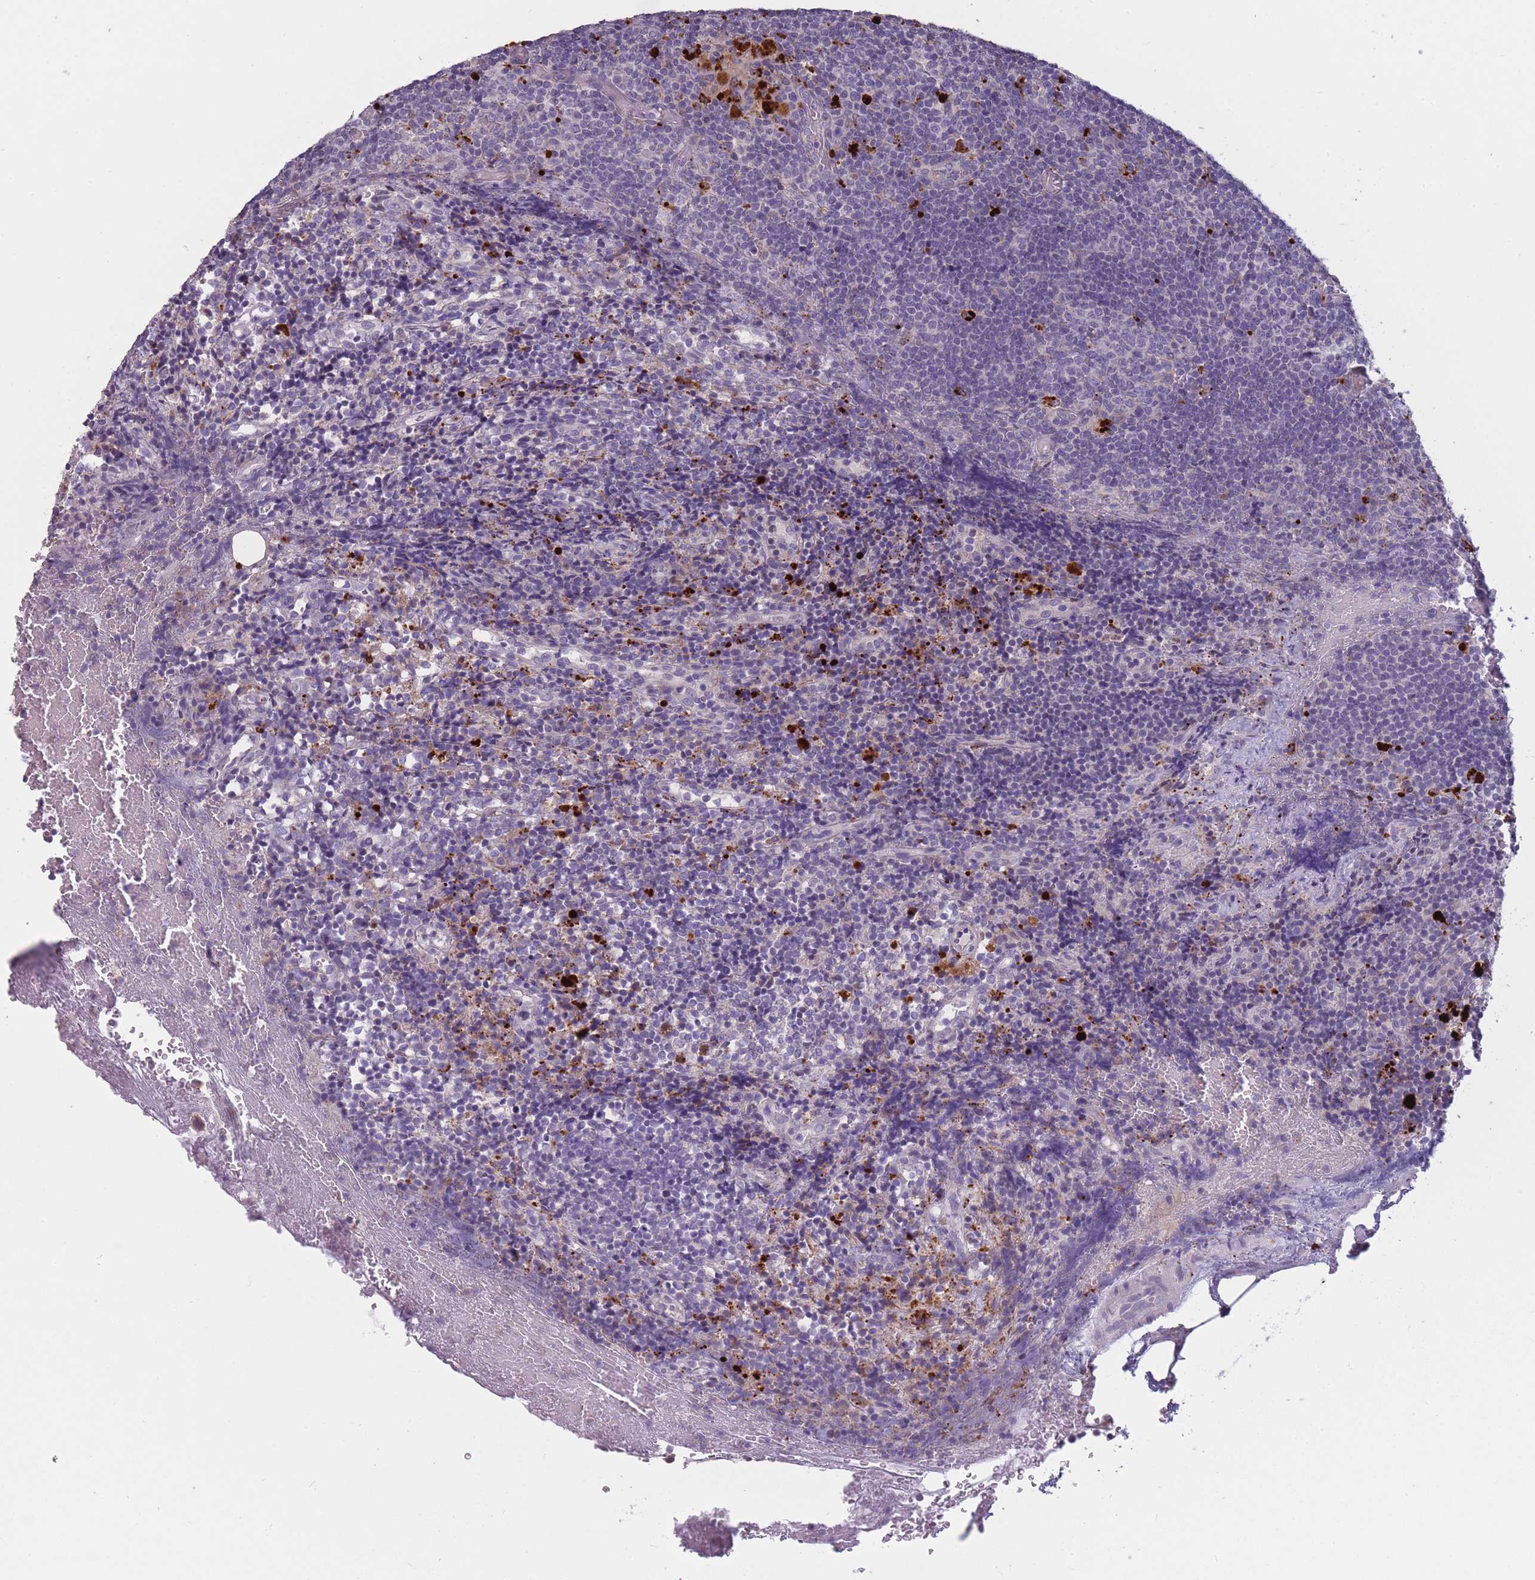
{"staining": {"intensity": "negative", "quantity": "none", "location": "none"}, "tissue": "lymph node", "cell_type": "Germinal center cells", "image_type": "normal", "snomed": [{"axis": "morphology", "description": "Normal tissue, NOS"}, {"axis": "topography", "description": "Lymph node"}], "caption": "The image shows no significant positivity in germinal center cells of lymph node.", "gene": "TRIM61", "patient": {"sex": "male", "age": 58}}